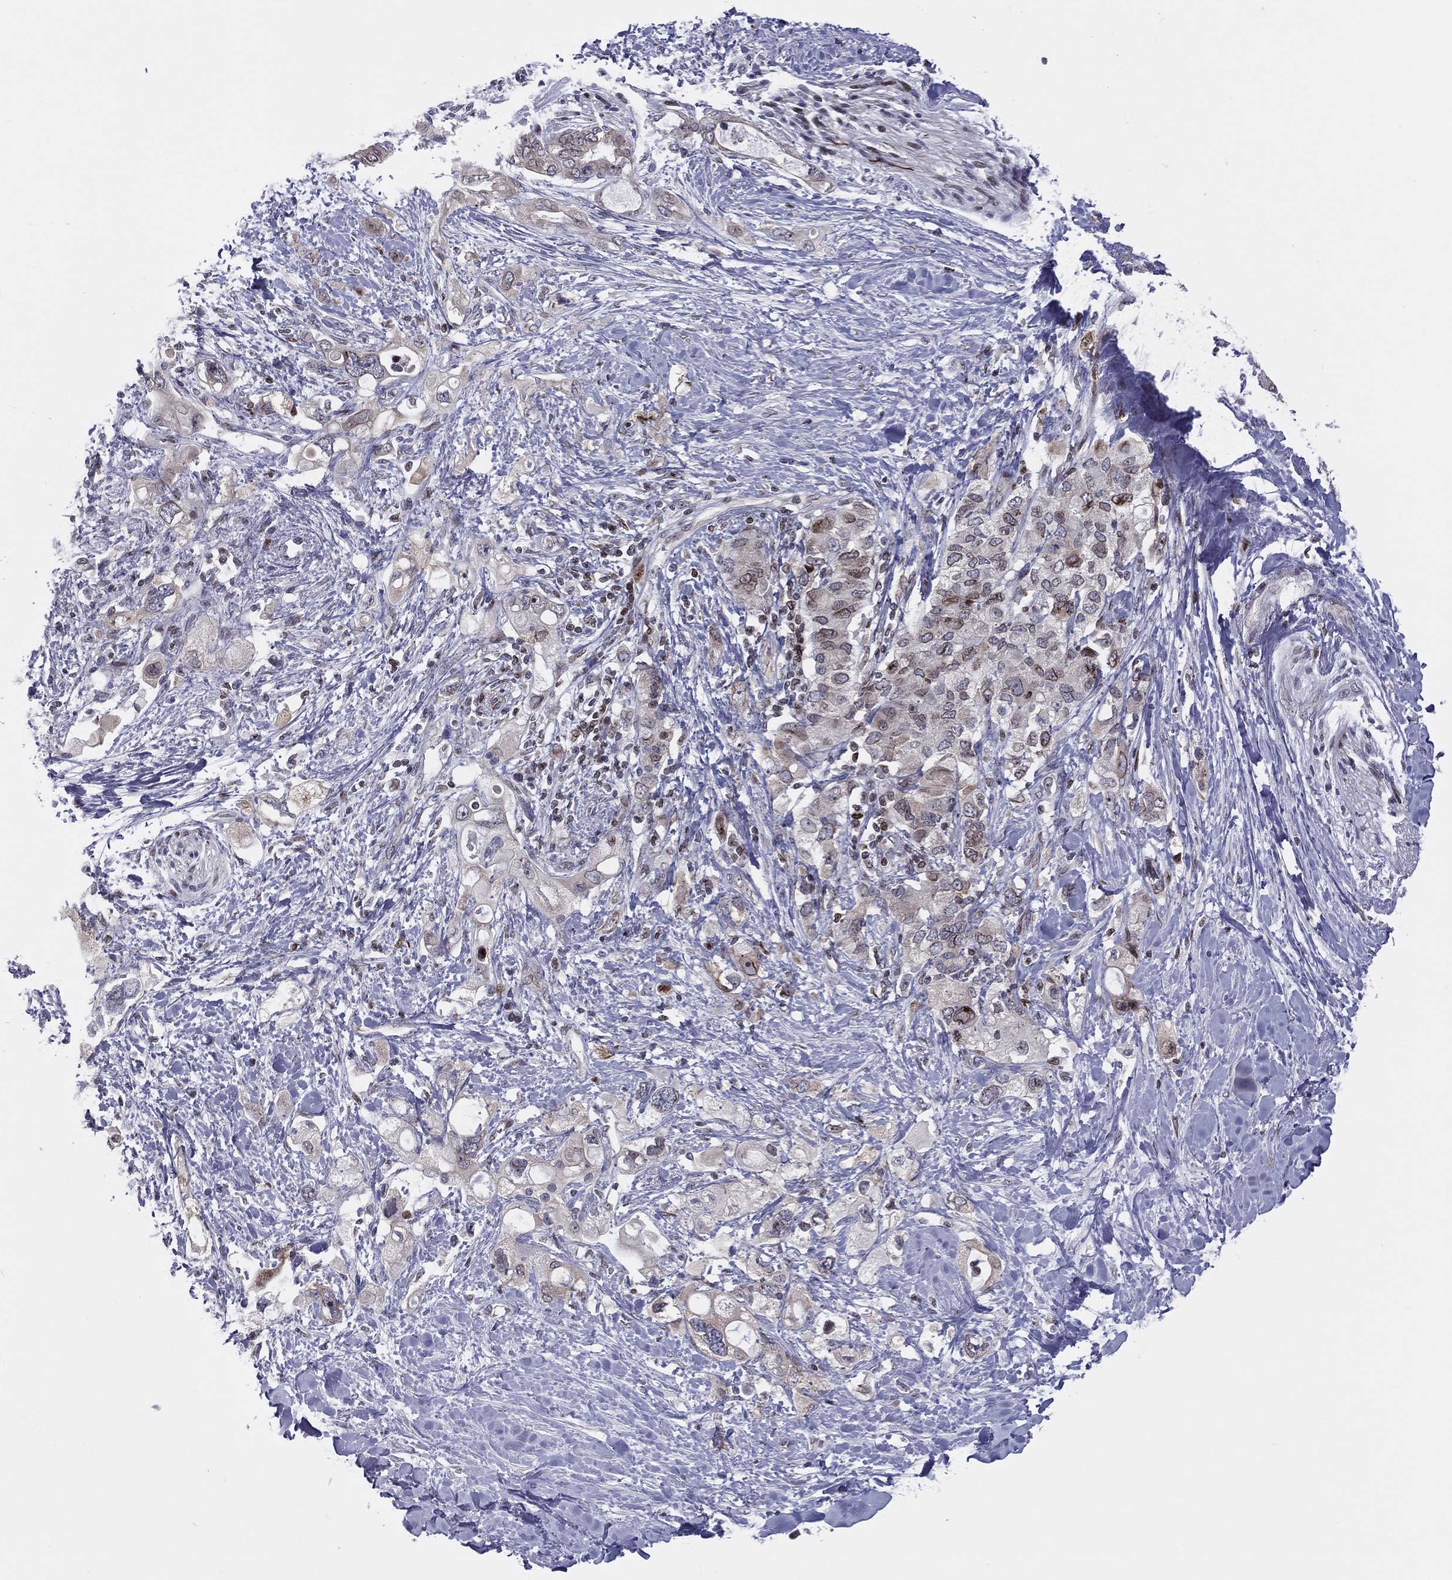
{"staining": {"intensity": "weak", "quantity": "25%-75%", "location": "cytoplasmic/membranous,nuclear"}, "tissue": "pancreatic cancer", "cell_type": "Tumor cells", "image_type": "cancer", "snomed": [{"axis": "morphology", "description": "Adenocarcinoma, NOS"}, {"axis": "topography", "description": "Pancreas"}], "caption": "IHC of human pancreatic adenocarcinoma demonstrates low levels of weak cytoplasmic/membranous and nuclear expression in about 25%-75% of tumor cells.", "gene": "DBF4B", "patient": {"sex": "female", "age": 56}}